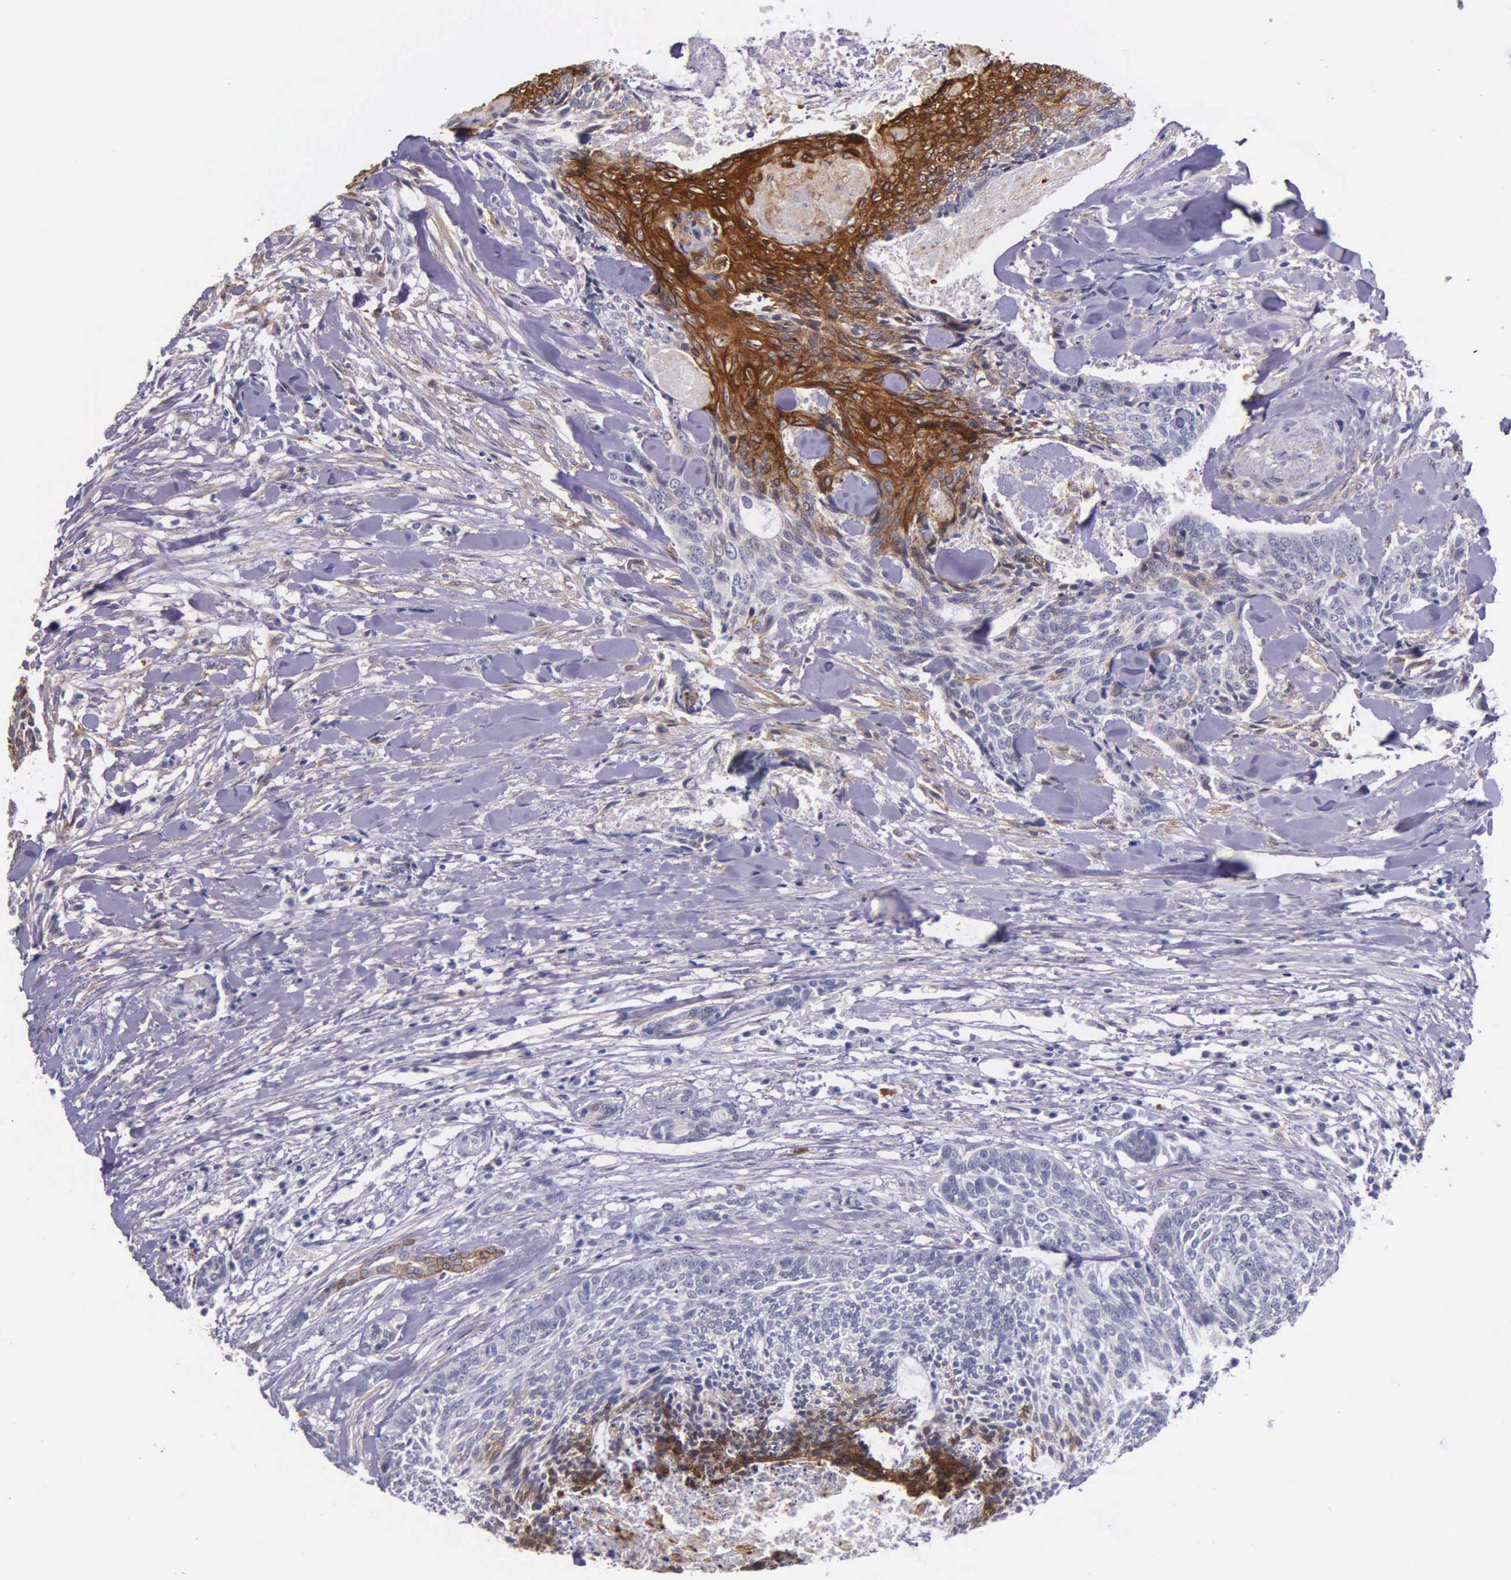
{"staining": {"intensity": "strong", "quantity": "25%-75%", "location": "cytoplasmic/membranous"}, "tissue": "head and neck cancer", "cell_type": "Tumor cells", "image_type": "cancer", "snomed": [{"axis": "morphology", "description": "Squamous cell carcinoma, NOS"}, {"axis": "topography", "description": "Salivary gland"}, {"axis": "topography", "description": "Head-Neck"}], "caption": "A high amount of strong cytoplasmic/membranous positivity is identified in about 25%-75% of tumor cells in head and neck cancer (squamous cell carcinoma) tissue. Nuclei are stained in blue.", "gene": "AHNAK2", "patient": {"sex": "male", "age": 70}}